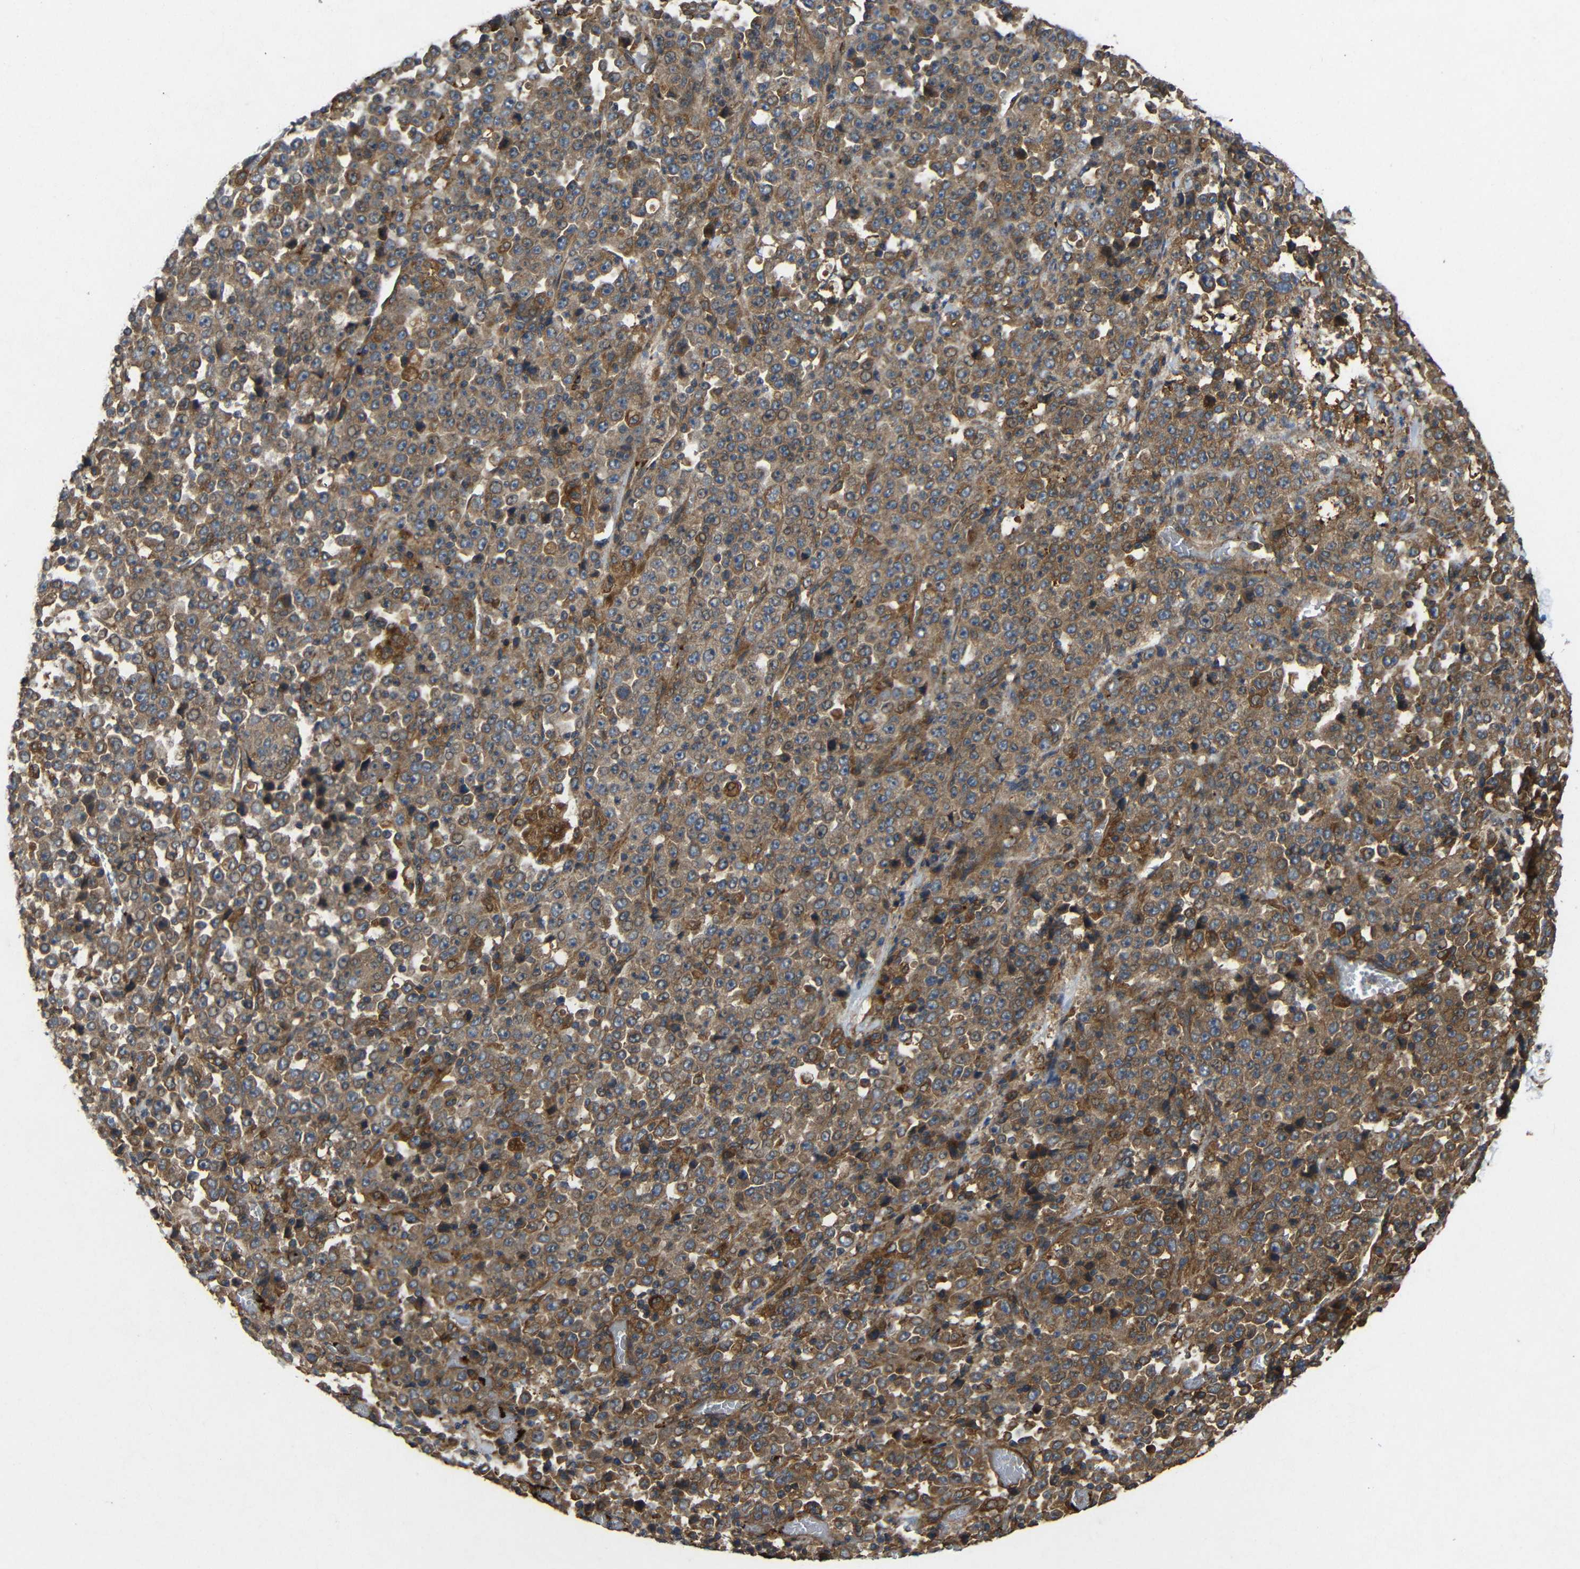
{"staining": {"intensity": "moderate", "quantity": ">75%", "location": "cytoplasmic/membranous"}, "tissue": "stomach cancer", "cell_type": "Tumor cells", "image_type": "cancer", "snomed": [{"axis": "morphology", "description": "Normal tissue, NOS"}, {"axis": "morphology", "description": "Adenocarcinoma, NOS"}, {"axis": "topography", "description": "Stomach, upper"}, {"axis": "topography", "description": "Stomach"}], "caption": "Immunohistochemical staining of human stomach cancer (adenocarcinoma) exhibits medium levels of moderate cytoplasmic/membranous protein expression in about >75% of tumor cells.", "gene": "EIF2S1", "patient": {"sex": "male", "age": 59}}